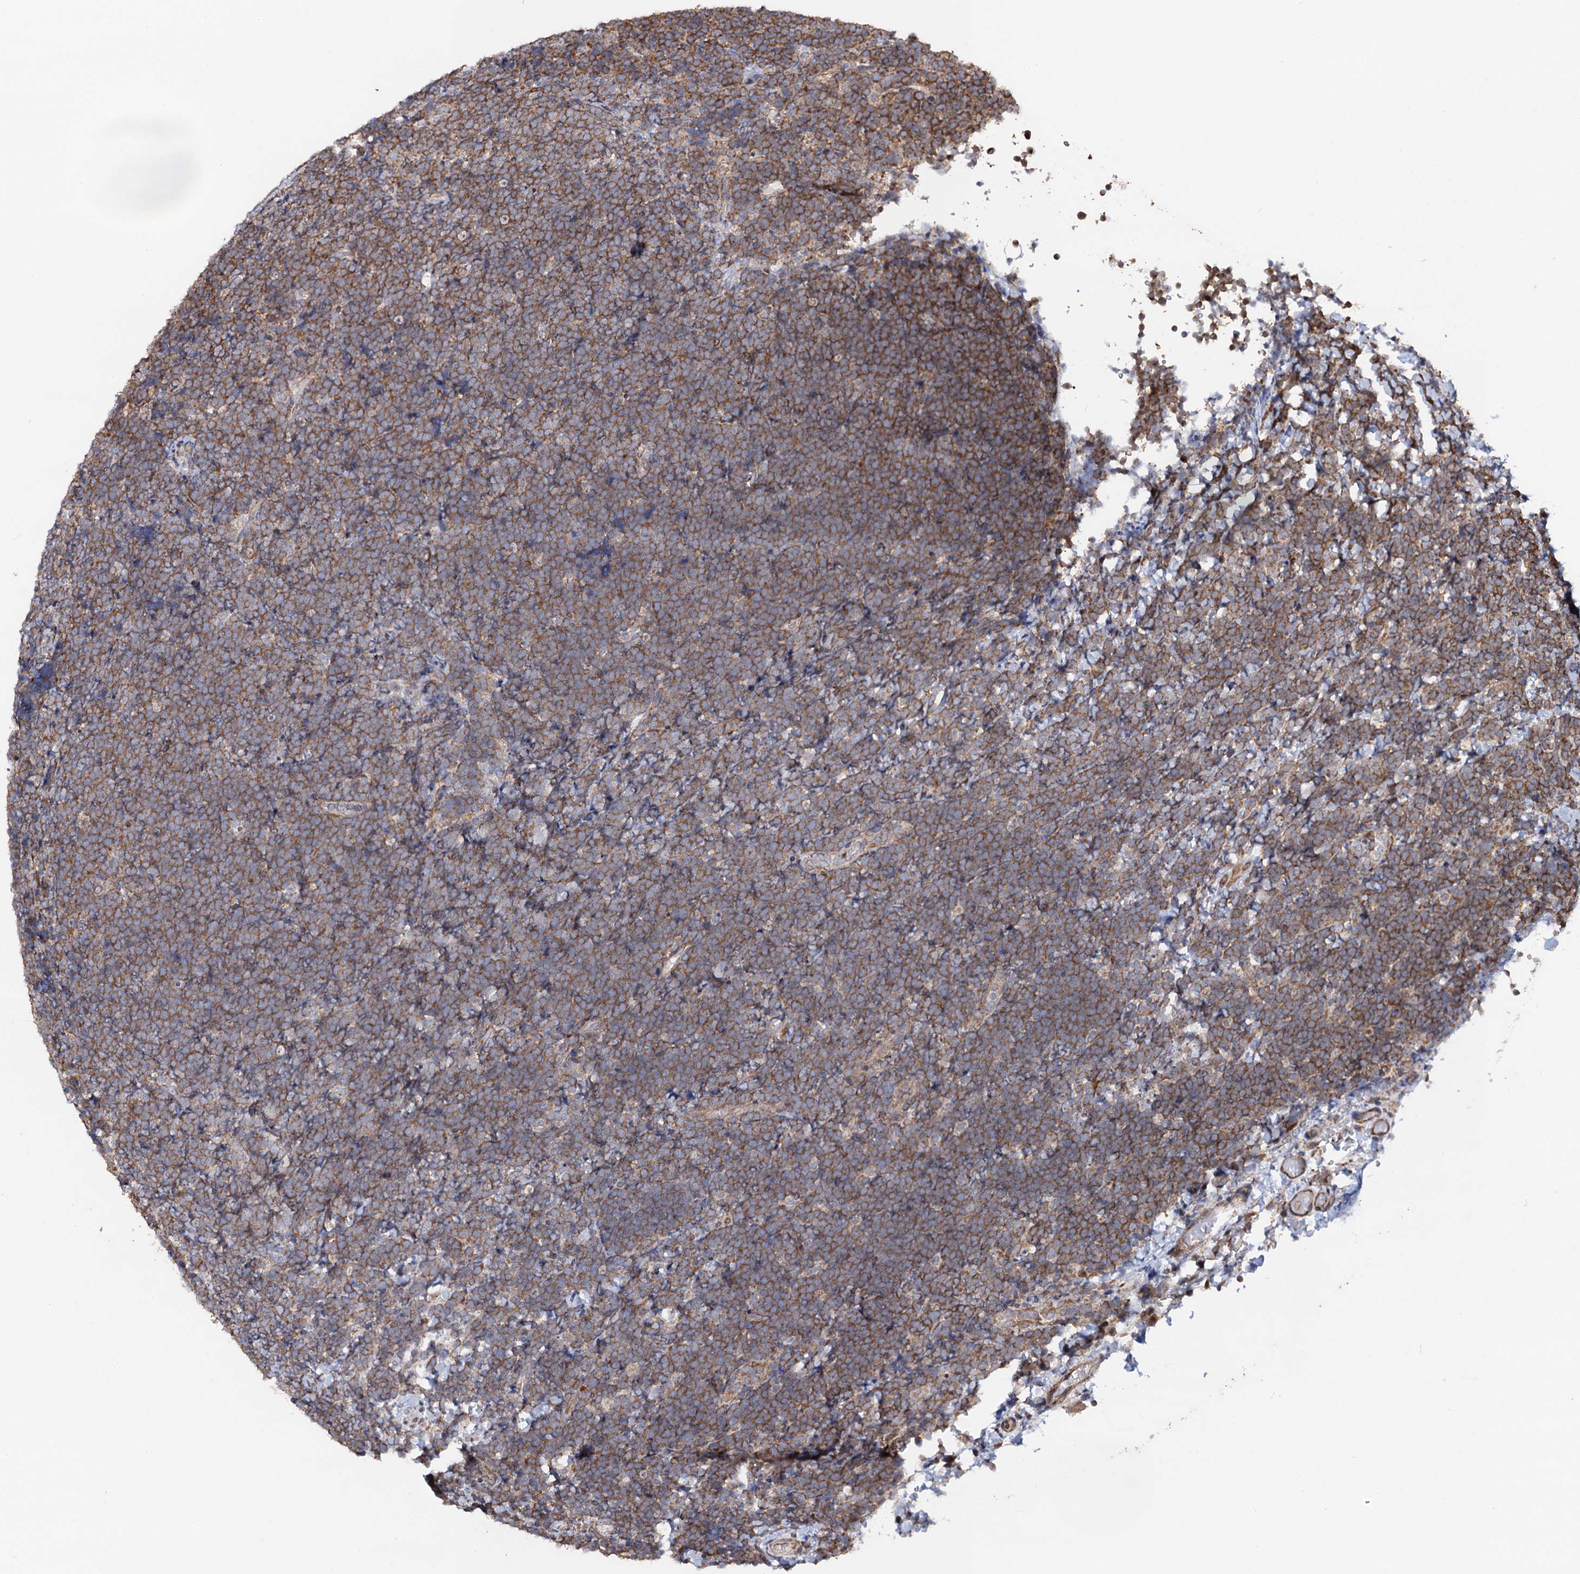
{"staining": {"intensity": "moderate", "quantity": ">75%", "location": "cytoplasmic/membranous"}, "tissue": "lymphoma", "cell_type": "Tumor cells", "image_type": "cancer", "snomed": [{"axis": "morphology", "description": "Malignant lymphoma, non-Hodgkin's type, High grade"}, {"axis": "topography", "description": "Lymph node"}], "caption": "Immunohistochemistry (IHC) micrograph of neoplastic tissue: high-grade malignant lymphoma, non-Hodgkin's type stained using immunohistochemistry exhibits medium levels of moderate protein expression localized specifically in the cytoplasmic/membranous of tumor cells, appearing as a cytoplasmic/membranous brown color.", "gene": "DYDC1", "patient": {"sex": "male", "age": 13}}